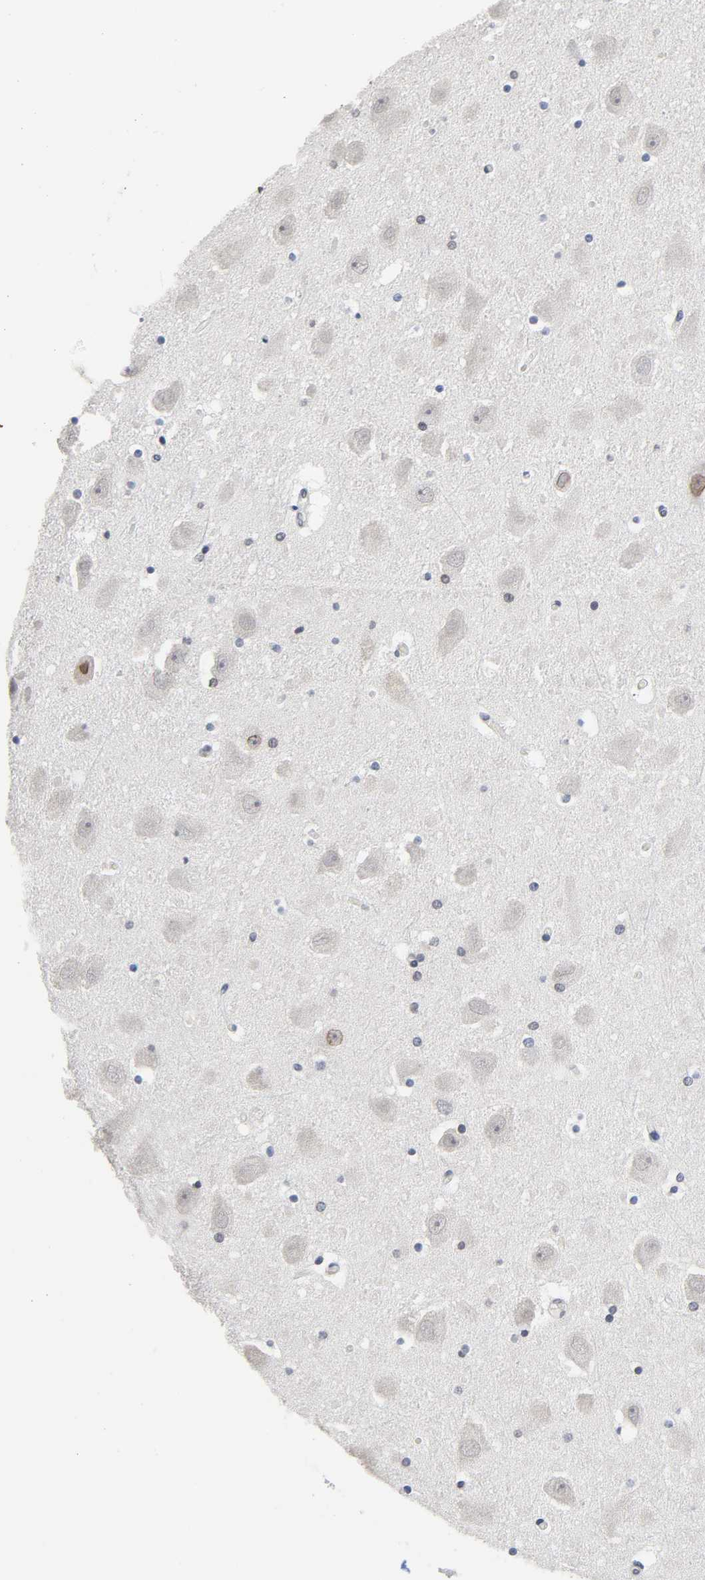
{"staining": {"intensity": "negative", "quantity": "none", "location": "none"}, "tissue": "hippocampus", "cell_type": "Glial cells", "image_type": "normal", "snomed": [{"axis": "morphology", "description": "Normal tissue, NOS"}, {"axis": "topography", "description": "Hippocampus"}], "caption": "Immunohistochemistry micrograph of benign human hippocampus stained for a protein (brown), which reveals no positivity in glial cells.", "gene": "SUMO1", "patient": {"sex": "male", "age": 45}}